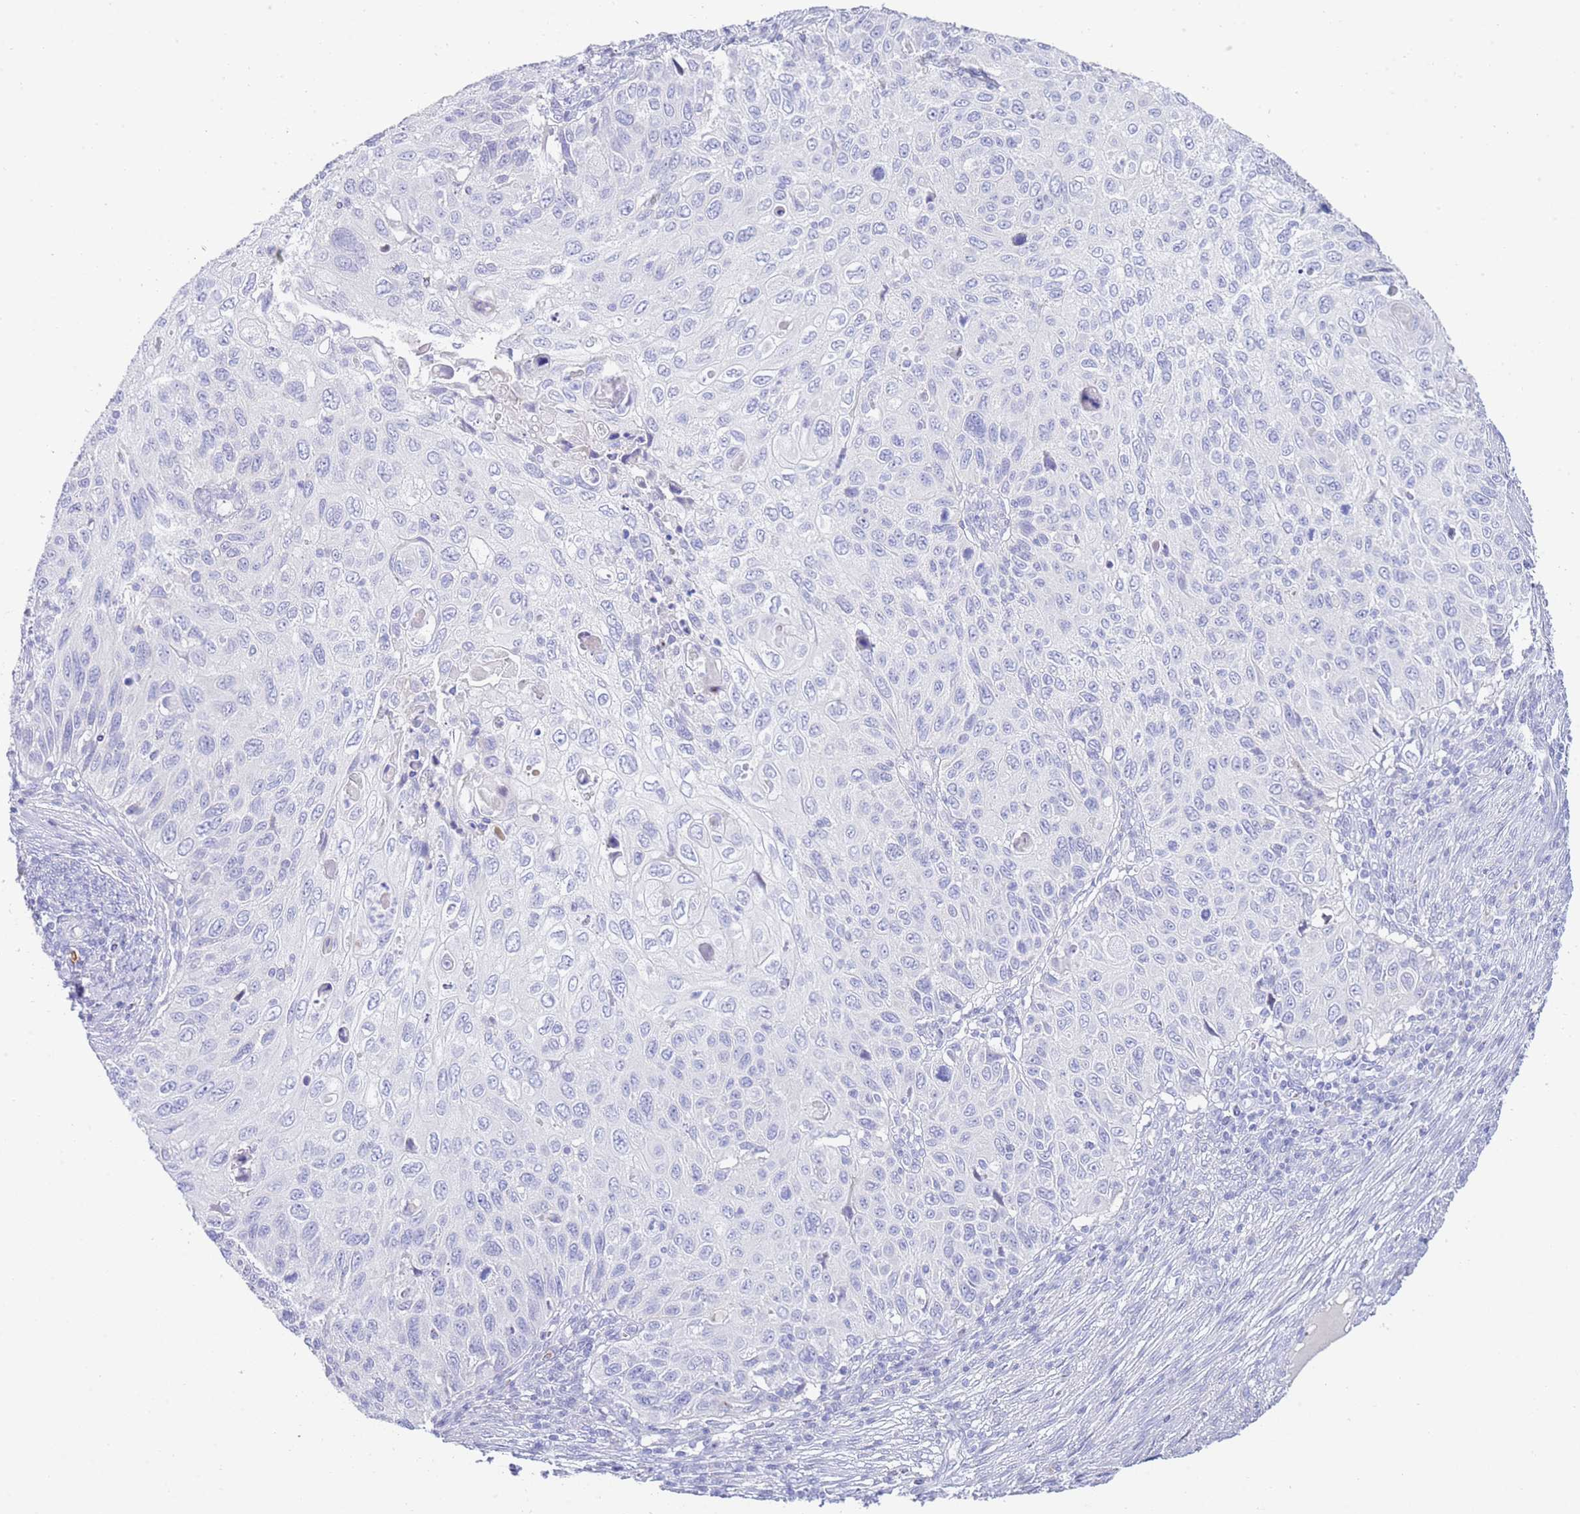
{"staining": {"intensity": "negative", "quantity": "none", "location": "none"}, "tissue": "cervical cancer", "cell_type": "Tumor cells", "image_type": "cancer", "snomed": [{"axis": "morphology", "description": "Squamous cell carcinoma, NOS"}, {"axis": "topography", "description": "Cervix"}], "caption": "Immunohistochemistry (IHC) of cervical squamous cell carcinoma exhibits no expression in tumor cells.", "gene": "LRRC37A", "patient": {"sex": "female", "age": 70}}